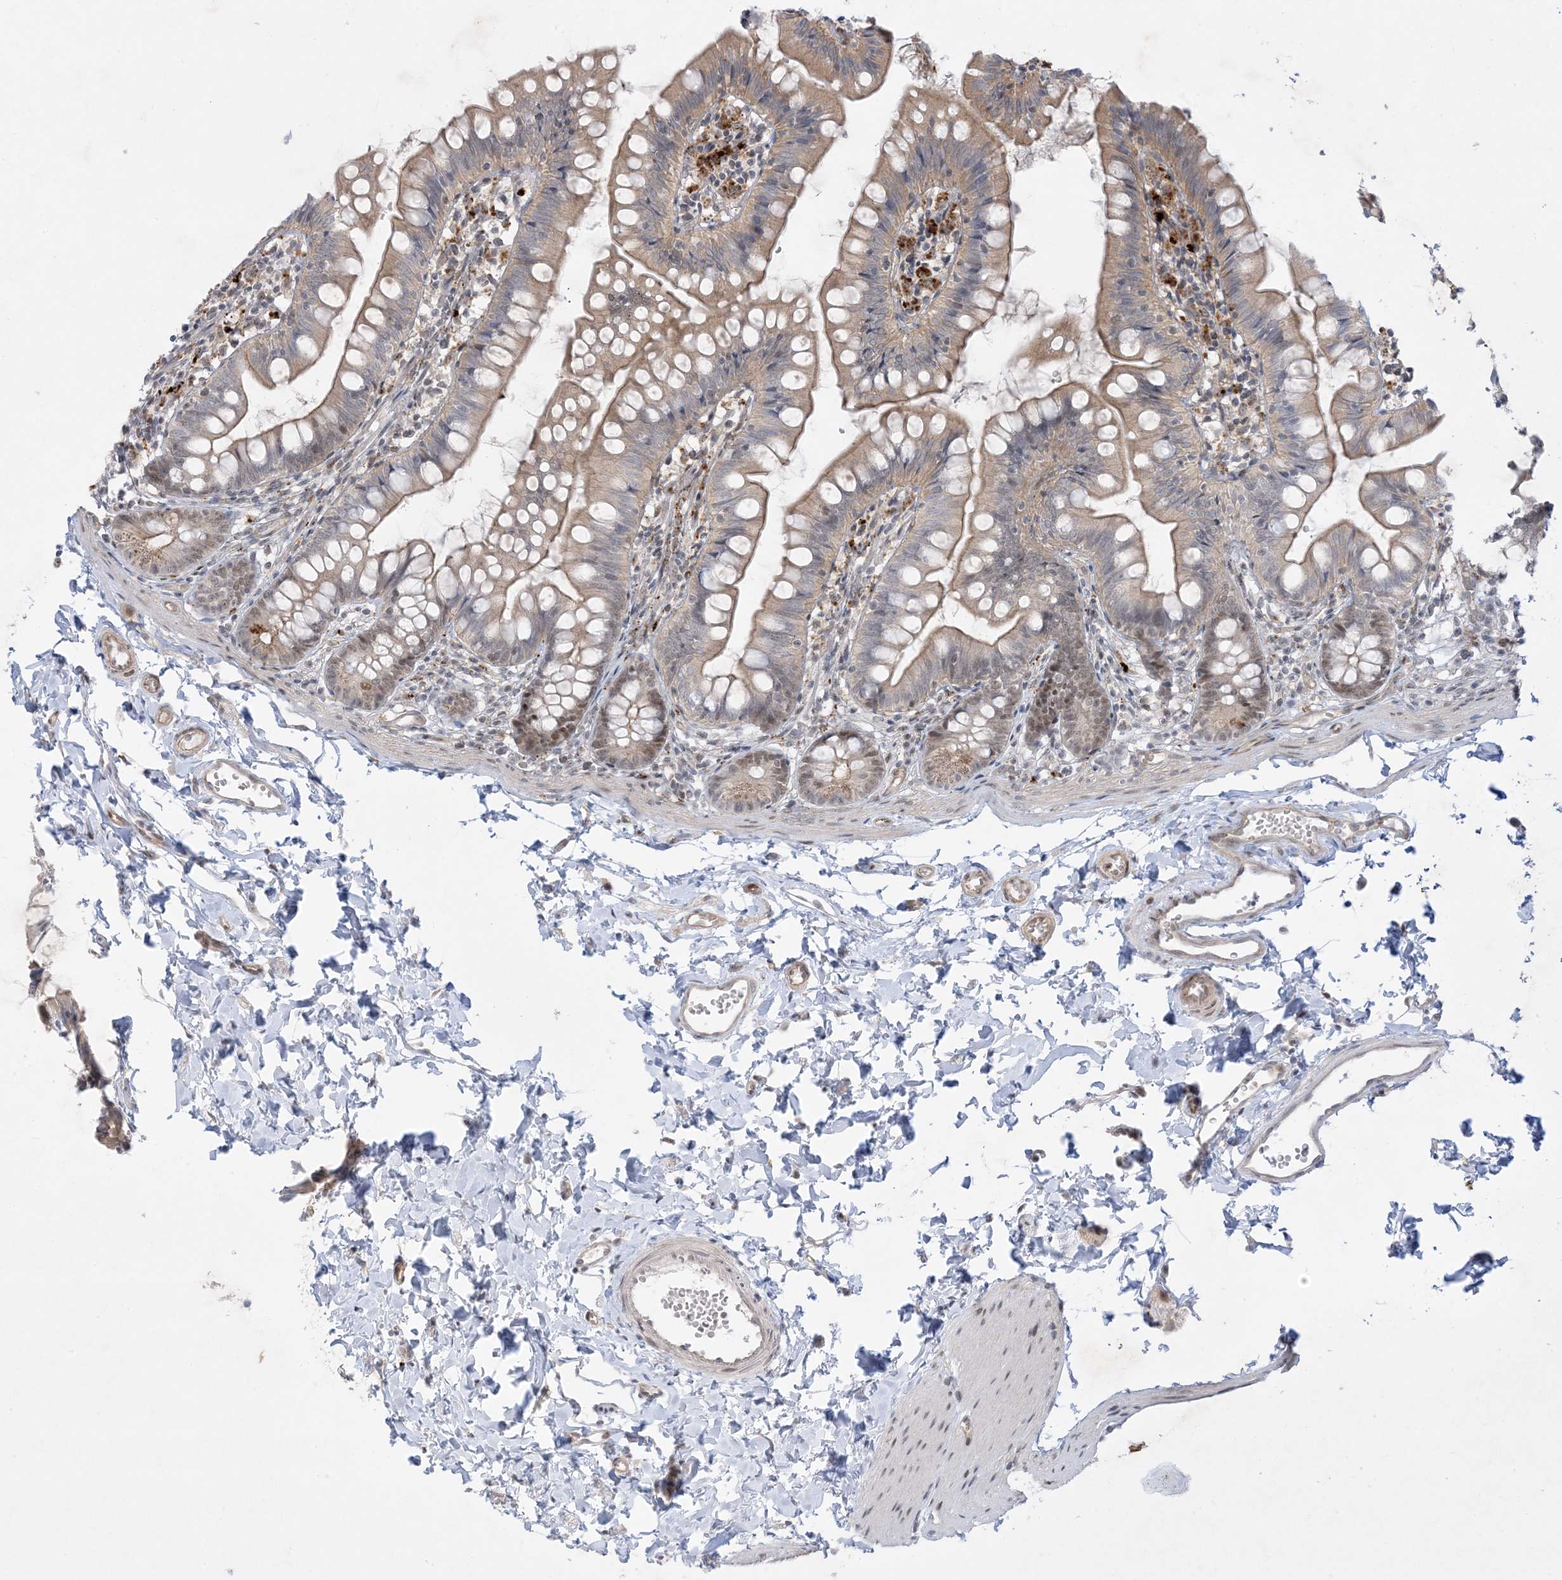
{"staining": {"intensity": "weak", "quantity": "25%-75%", "location": "cytoplasmic/membranous,nuclear"}, "tissue": "small intestine", "cell_type": "Glandular cells", "image_type": "normal", "snomed": [{"axis": "morphology", "description": "Normal tissue, NOS"}, {"axis": "topography", "description": "Small intestine"}], "caption": "Protein analysis of normal small intestine displays weak cytoplasmic/membranous,nuclear positivity in about 25%-75% of glandular cells. (Brightfield microscopy of DAB IHC at high magnification).", "gene": "PTK6", "patient": {"sex": "male", "age": 7}}